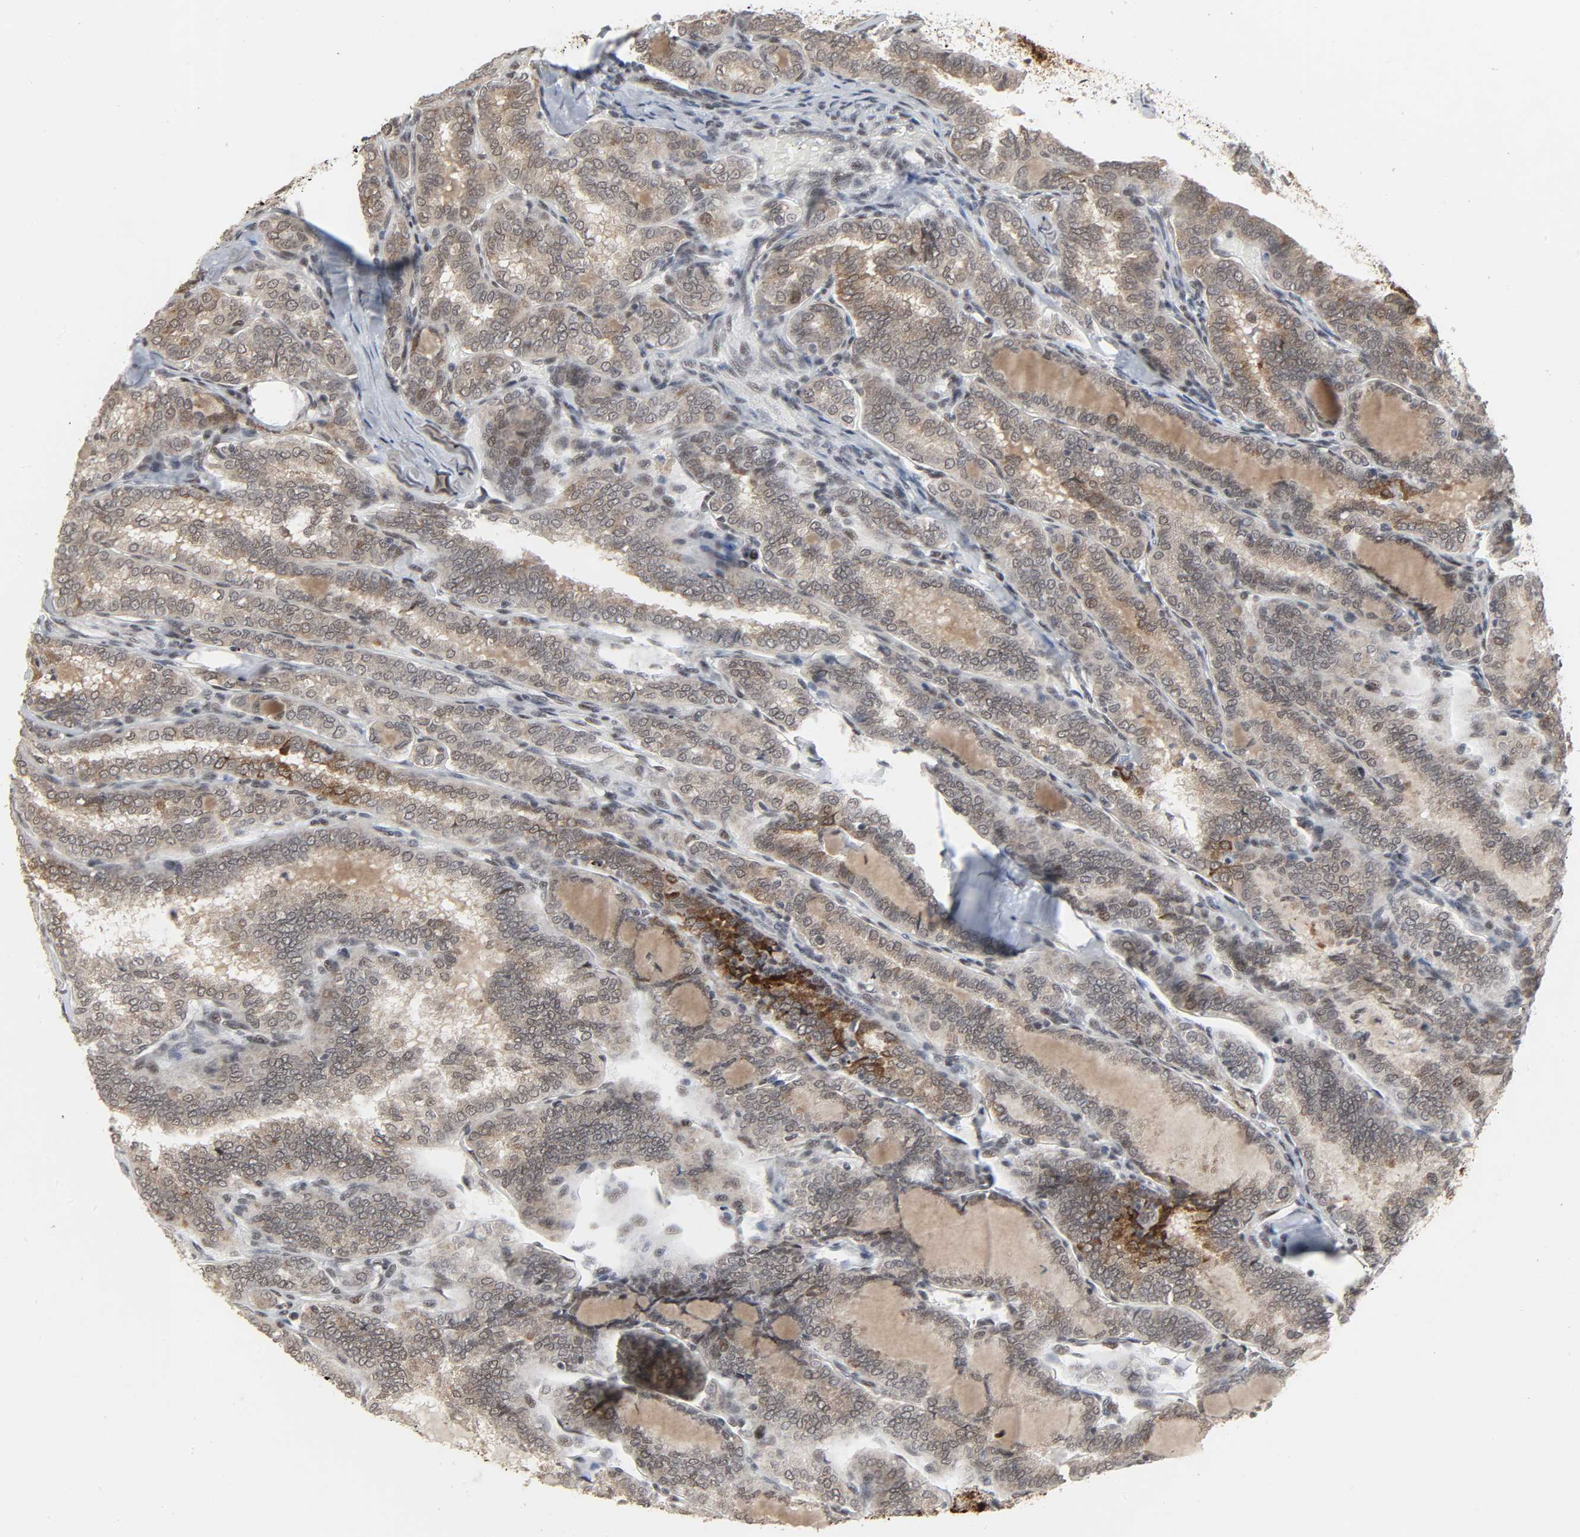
{"staining": {"intensity": "moderate", "quantity": ">75%", "location": "cytoplasmic/membranous"}, "tissue": "thyroid cancer", "cell_type": "Tumor cells", "image_type": "cancer", "snomed": [{"axis": "morphology", "description": "Papillary adenocarcinoma, NOS"}, {"axis": "topography", "description": "Thyroid gland"}], "caption": "A high-resolution image shows immunohistochemistry staining of thyroid cancer, which demonstrates moderate cytoplasmic/membranous staining in about >75% of tumor cells.", "gene": "MUC1", "patient": {"sex": "female", "age": 30}}